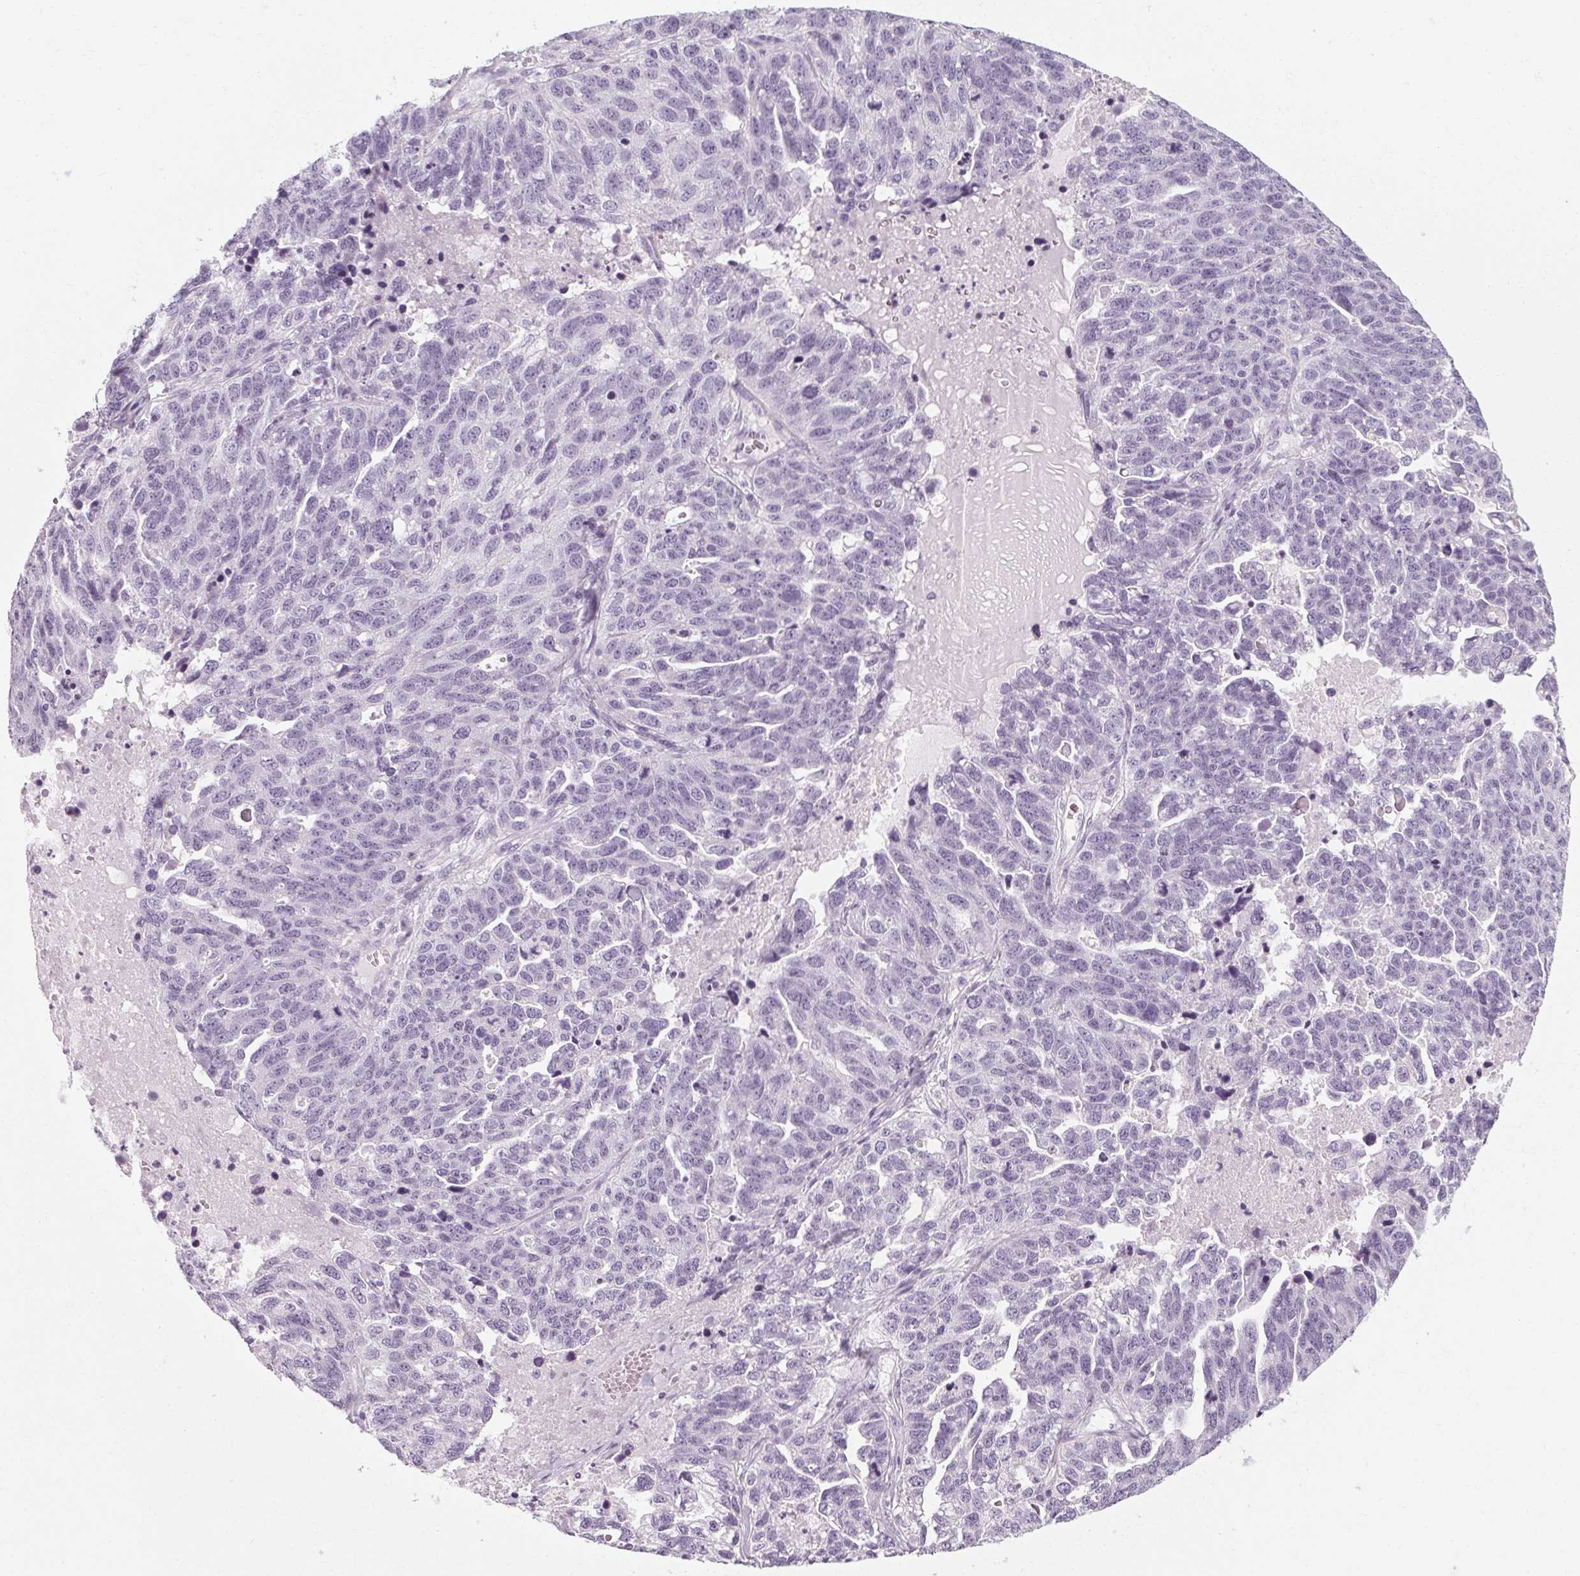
{"staining": {"intensity": "negative", "quantity": "none", "location": "none"}, "tissue": "ovarian cancer", "cell_type": "Tumor cells", "image_type": "cancer", "snomed": [{"axis": "morphology", "description": "Cystadenocarcinoma, serous, NOS"}, {"axis": "topography", "description": "Ovary"}], "caption": "The photomicrograph displays no significant expression in tumor cells of serous cystadenocarcinoma (ovarian).", "gene": "POMC", "patient": {"sex": "female", "age": 71}}